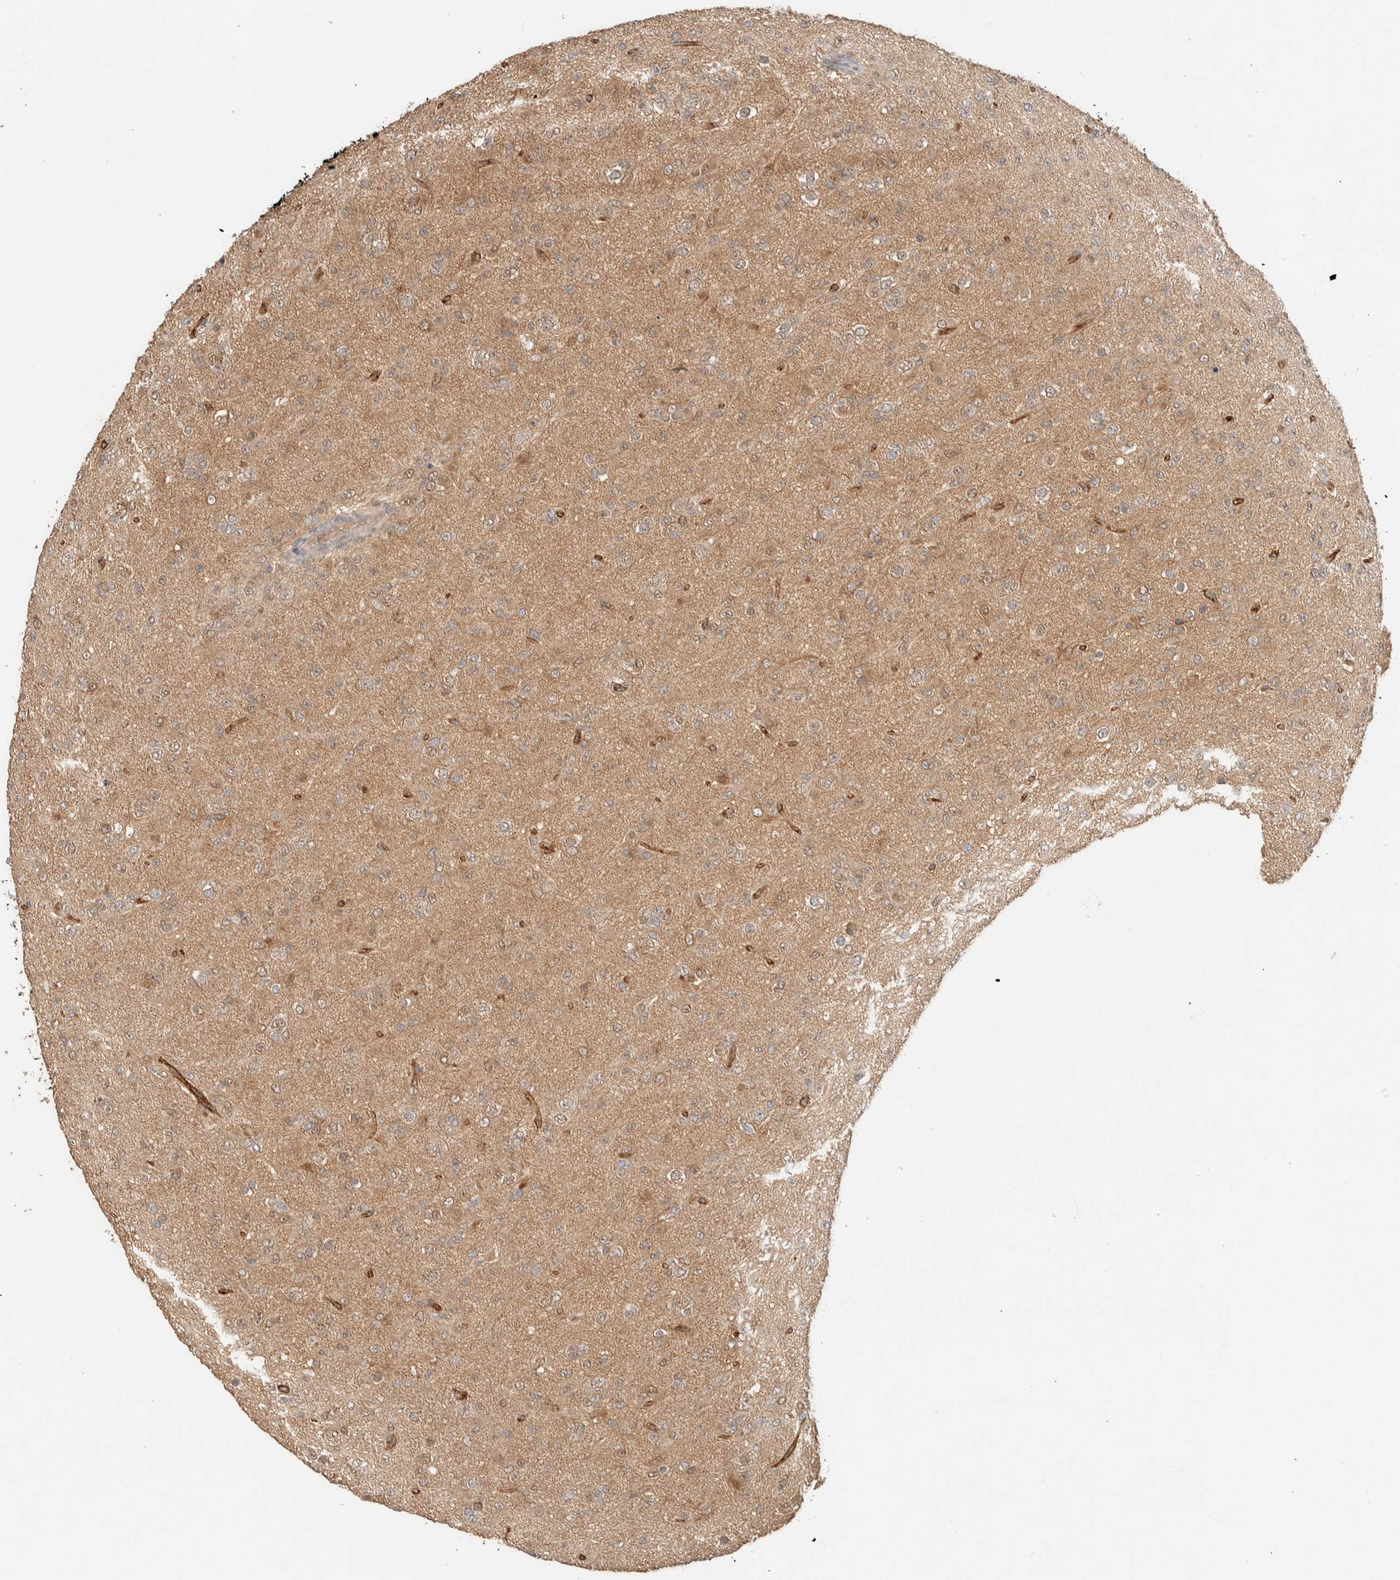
{"staining": {"intensity": "weak", "quantity": ">75%", "location": "cytoplasmic/membranous,nuclear"}, "tissue": "glioma", "cell_type": "Tumor cells", "image_type": "cancer", "snomed": [{"axis": "morphology", "description": "Glioma, malignant, Low grade"}, {"axis": "topography", "description": "Brain"}], "caption": "A histopathology image of glioma stained for a protein displays weak cytoplasmic/membranous and nuclear brown staining in tumor cells.", "gene": "ZNF567", "patient": {"sex": "male", "age": 65}}